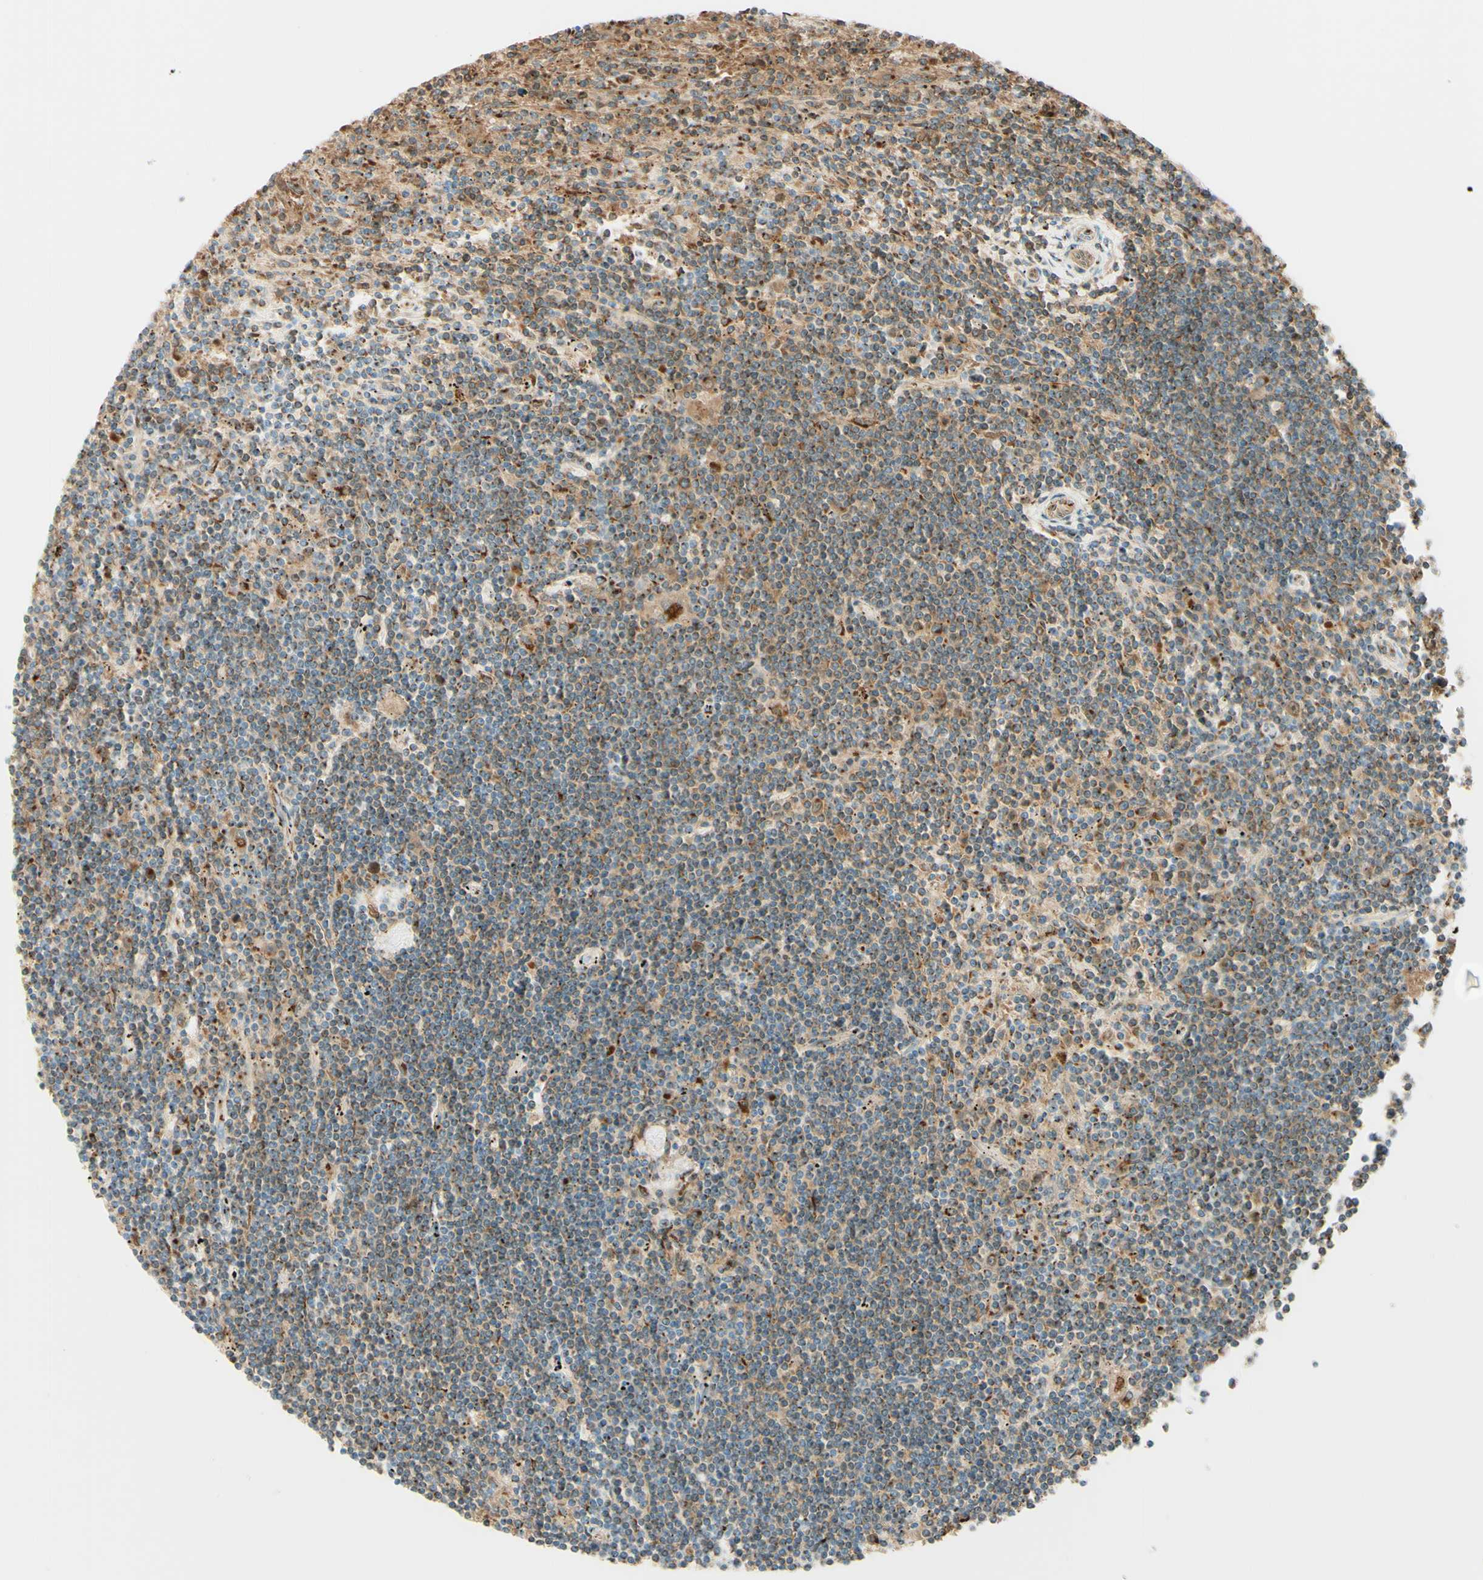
{"staining": {"intensity": "moderate", "quantity": "25%-75%", "location": "cytoplasmic/membranous"}, "tissue": "lymphoma", "cell_type": "Tumor cells", "image_type": "cancer", "snomed": [{"axis": "morphology", "description": "Malignant lymphoma, non-Hodgkin's type, Low grade"}, {"axis": "topography", "description": "Spleen"}], "caption": "Lymphoma stained with a protein marker demonstrates moderate staining in tumor cells.", "gene": "GOLGB1", "patient": {"sex": "male", "age": 76}}